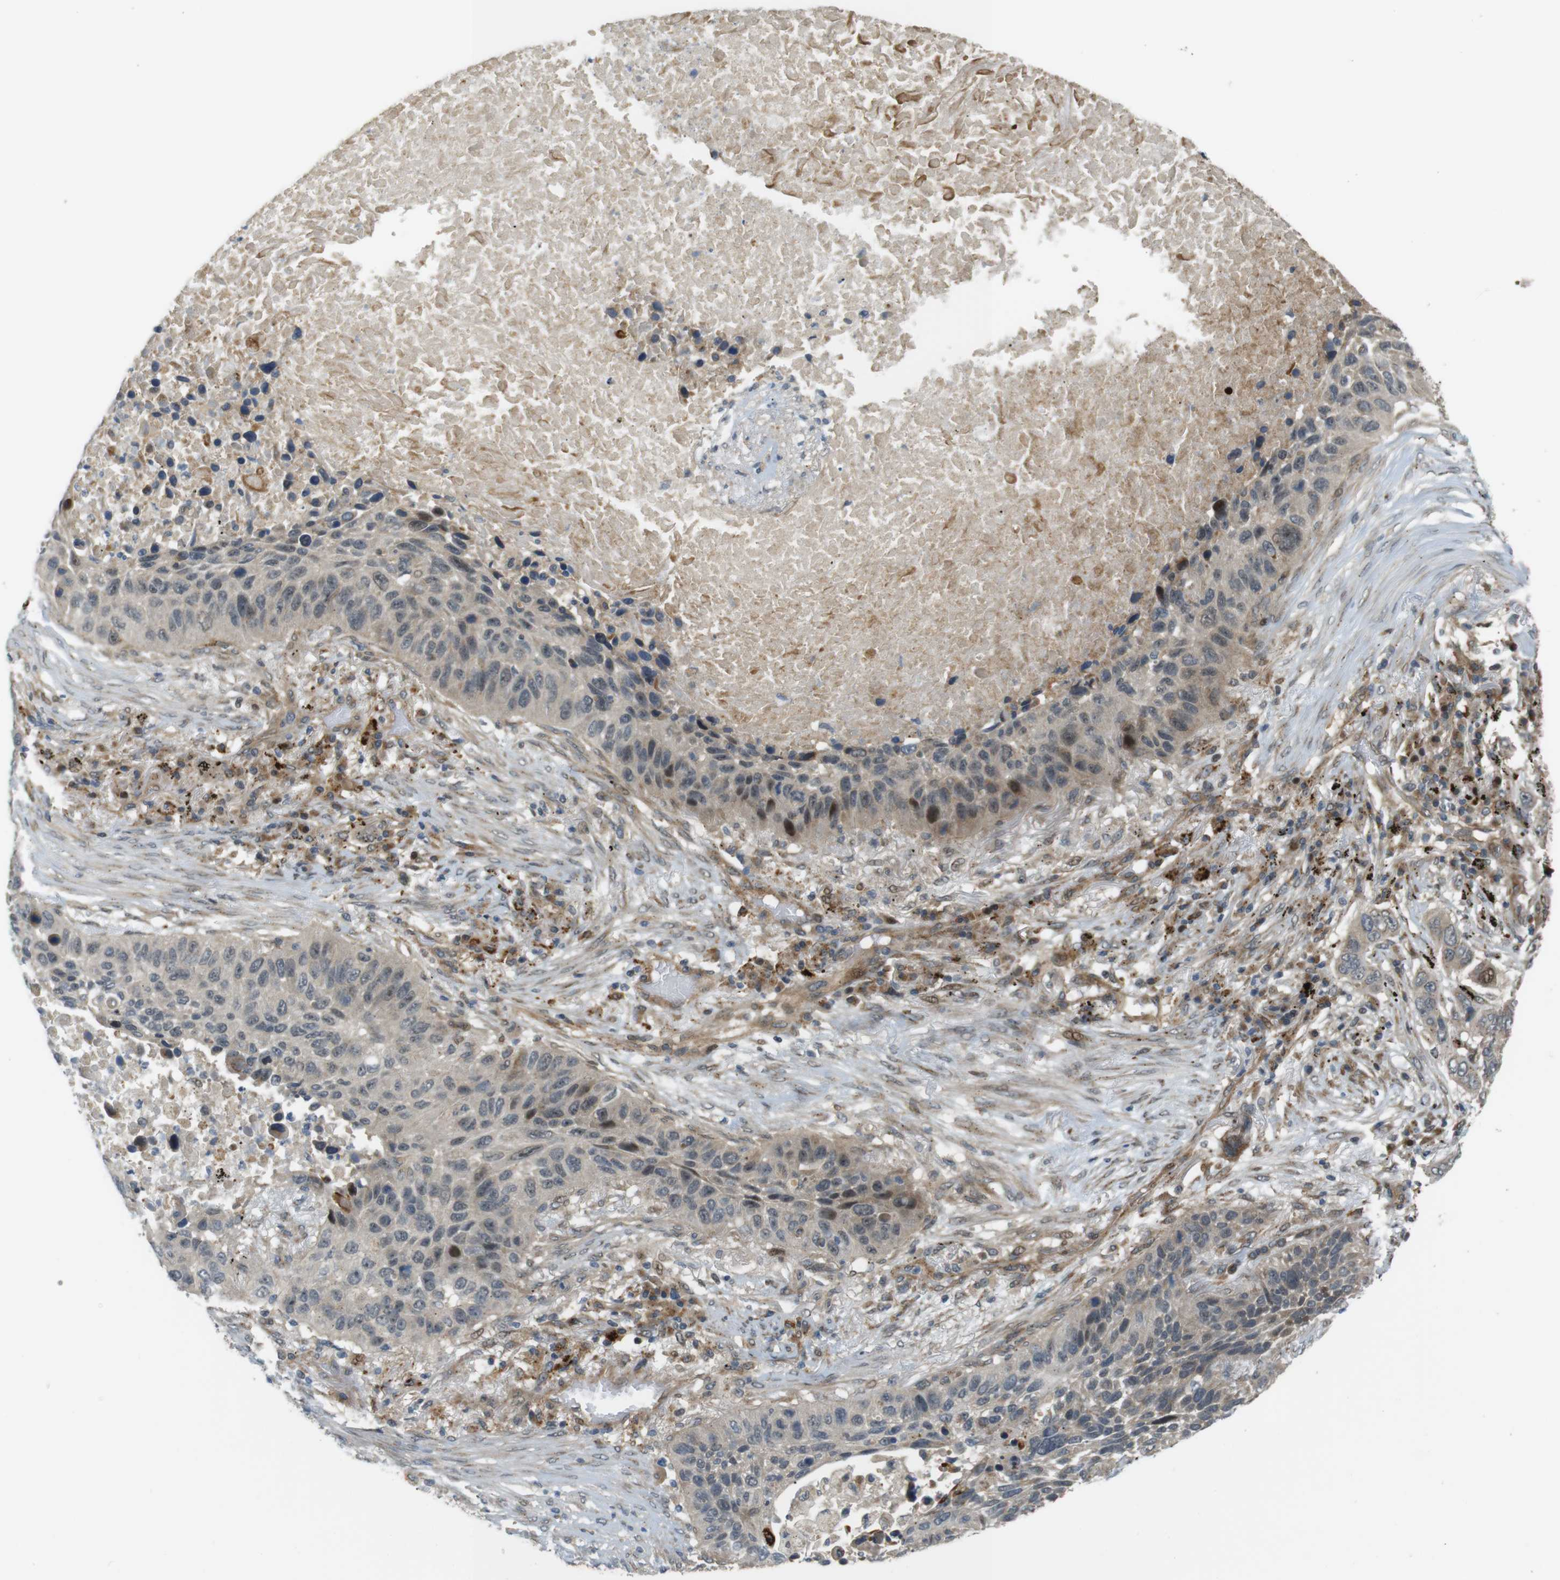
{"staining": {"intensity": "weak", "quantity": "<25%", "location": "cytoplasmic/membranous"}, "tissue": "lung cancer", "cell_type": "Tumor cells", "image_type": "cancer", "snomed": [{"axis": "morphology", "description": "Squamous cell carcinoma, NOS"}, {"axis": "topography", "description": "Lung"}], "caption": "This is an IHC micrograph of human lung cancer. There is no expression in tumor cells.", "gene": "TSPAN9", "patient": {"sex": "male", "age": 57}}